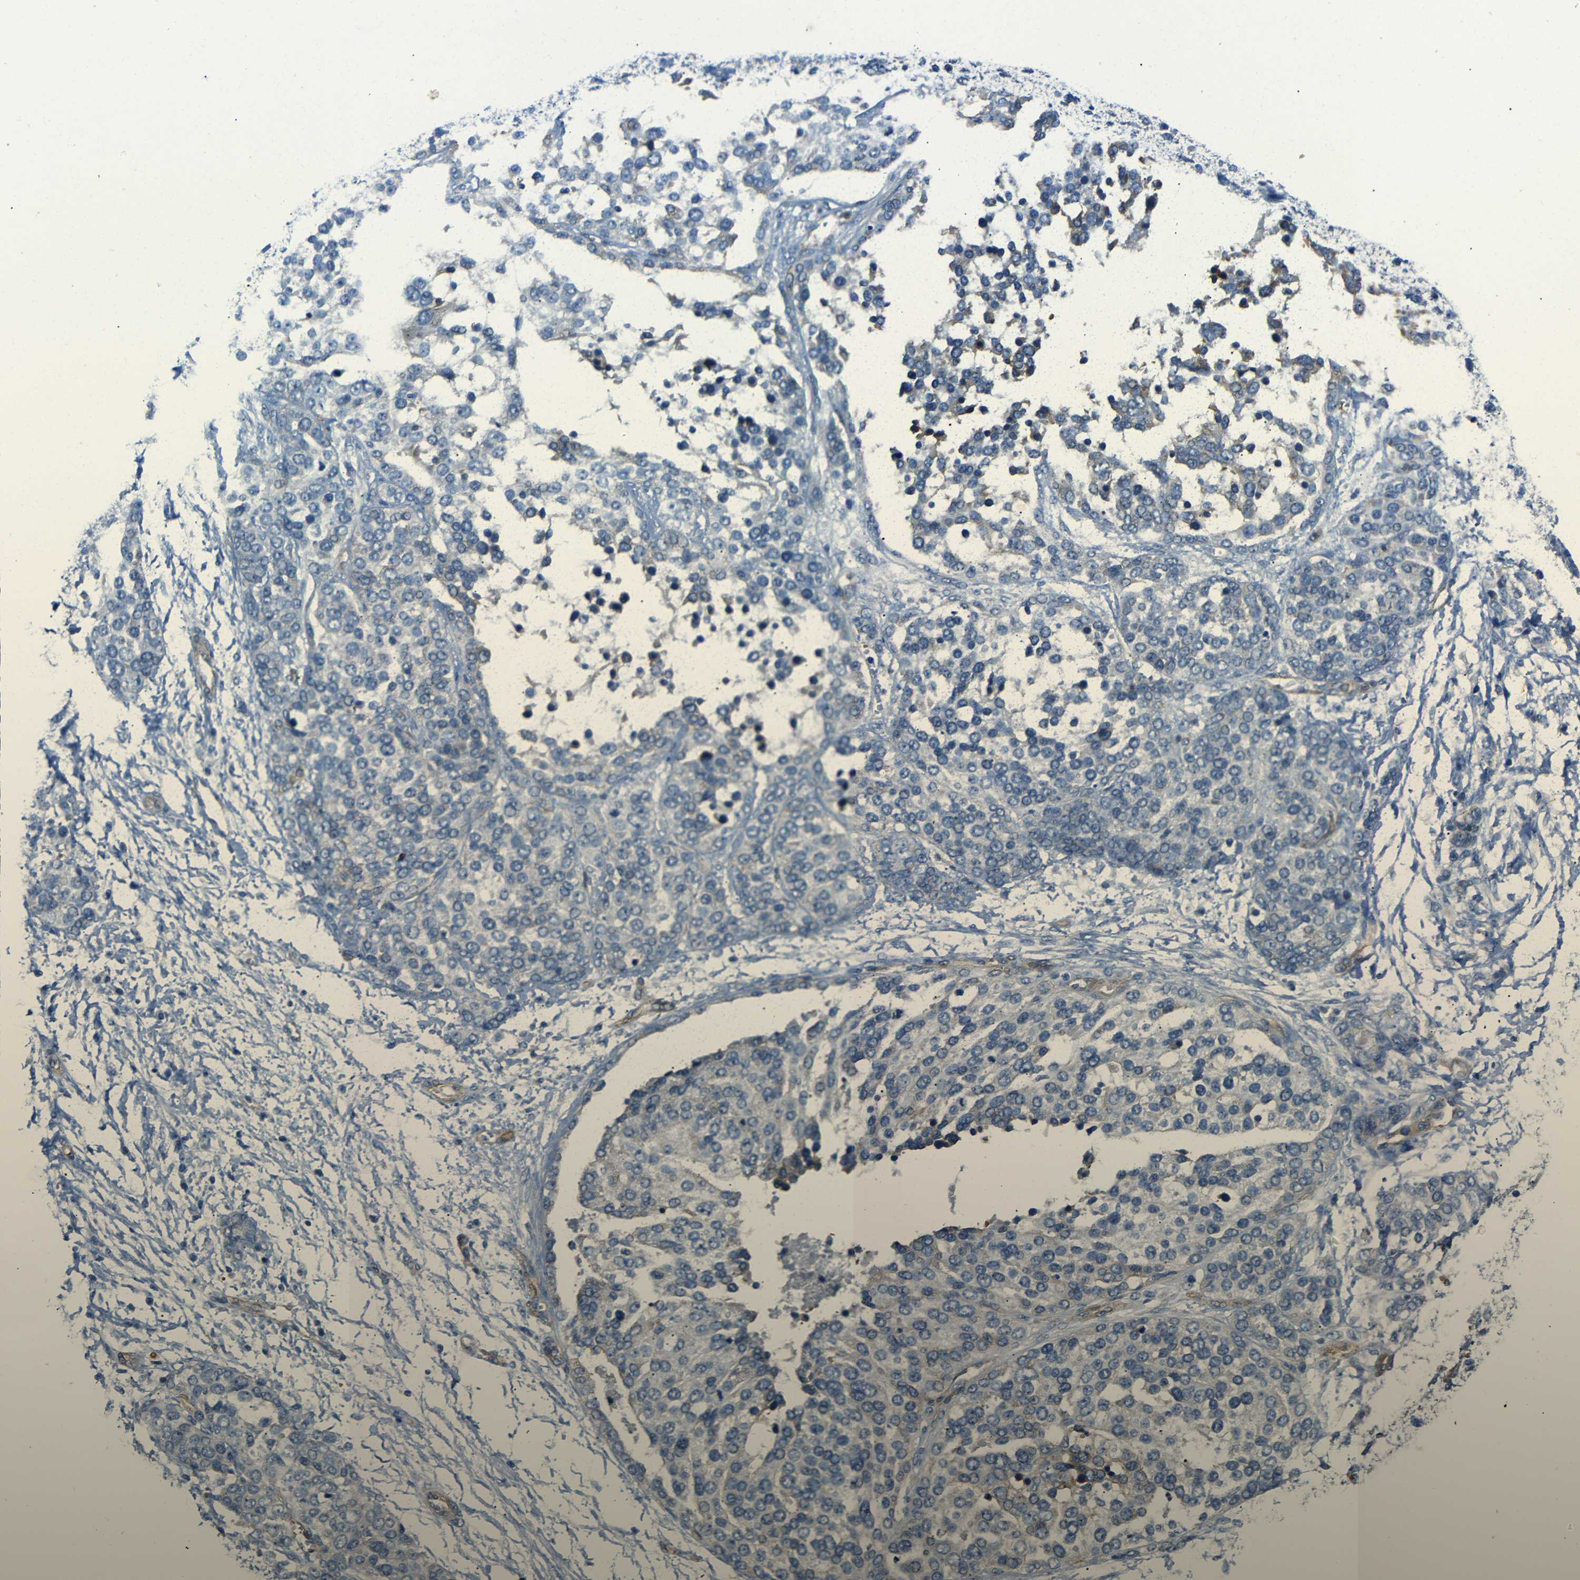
{"staining": {"intensity": "negative", "quantity": "none", "location": "none"}, "tissue": "ovarian cancer", "cell_type": "Tumor cells", "image_type": "cancer", "snomed": [{"axis": "morphology", "description": "Cystadenocarcinoma, serous, NOS"}, {"axis": "topography", "description": "Ovary"}], "caption": "Tumor cells show no significant positivity in serous cystadenocarcinoma (ovarian). Nuclei are stained in blue.", "gene": "MYO1B", "patient": {"sex": "female", "age": 44}}